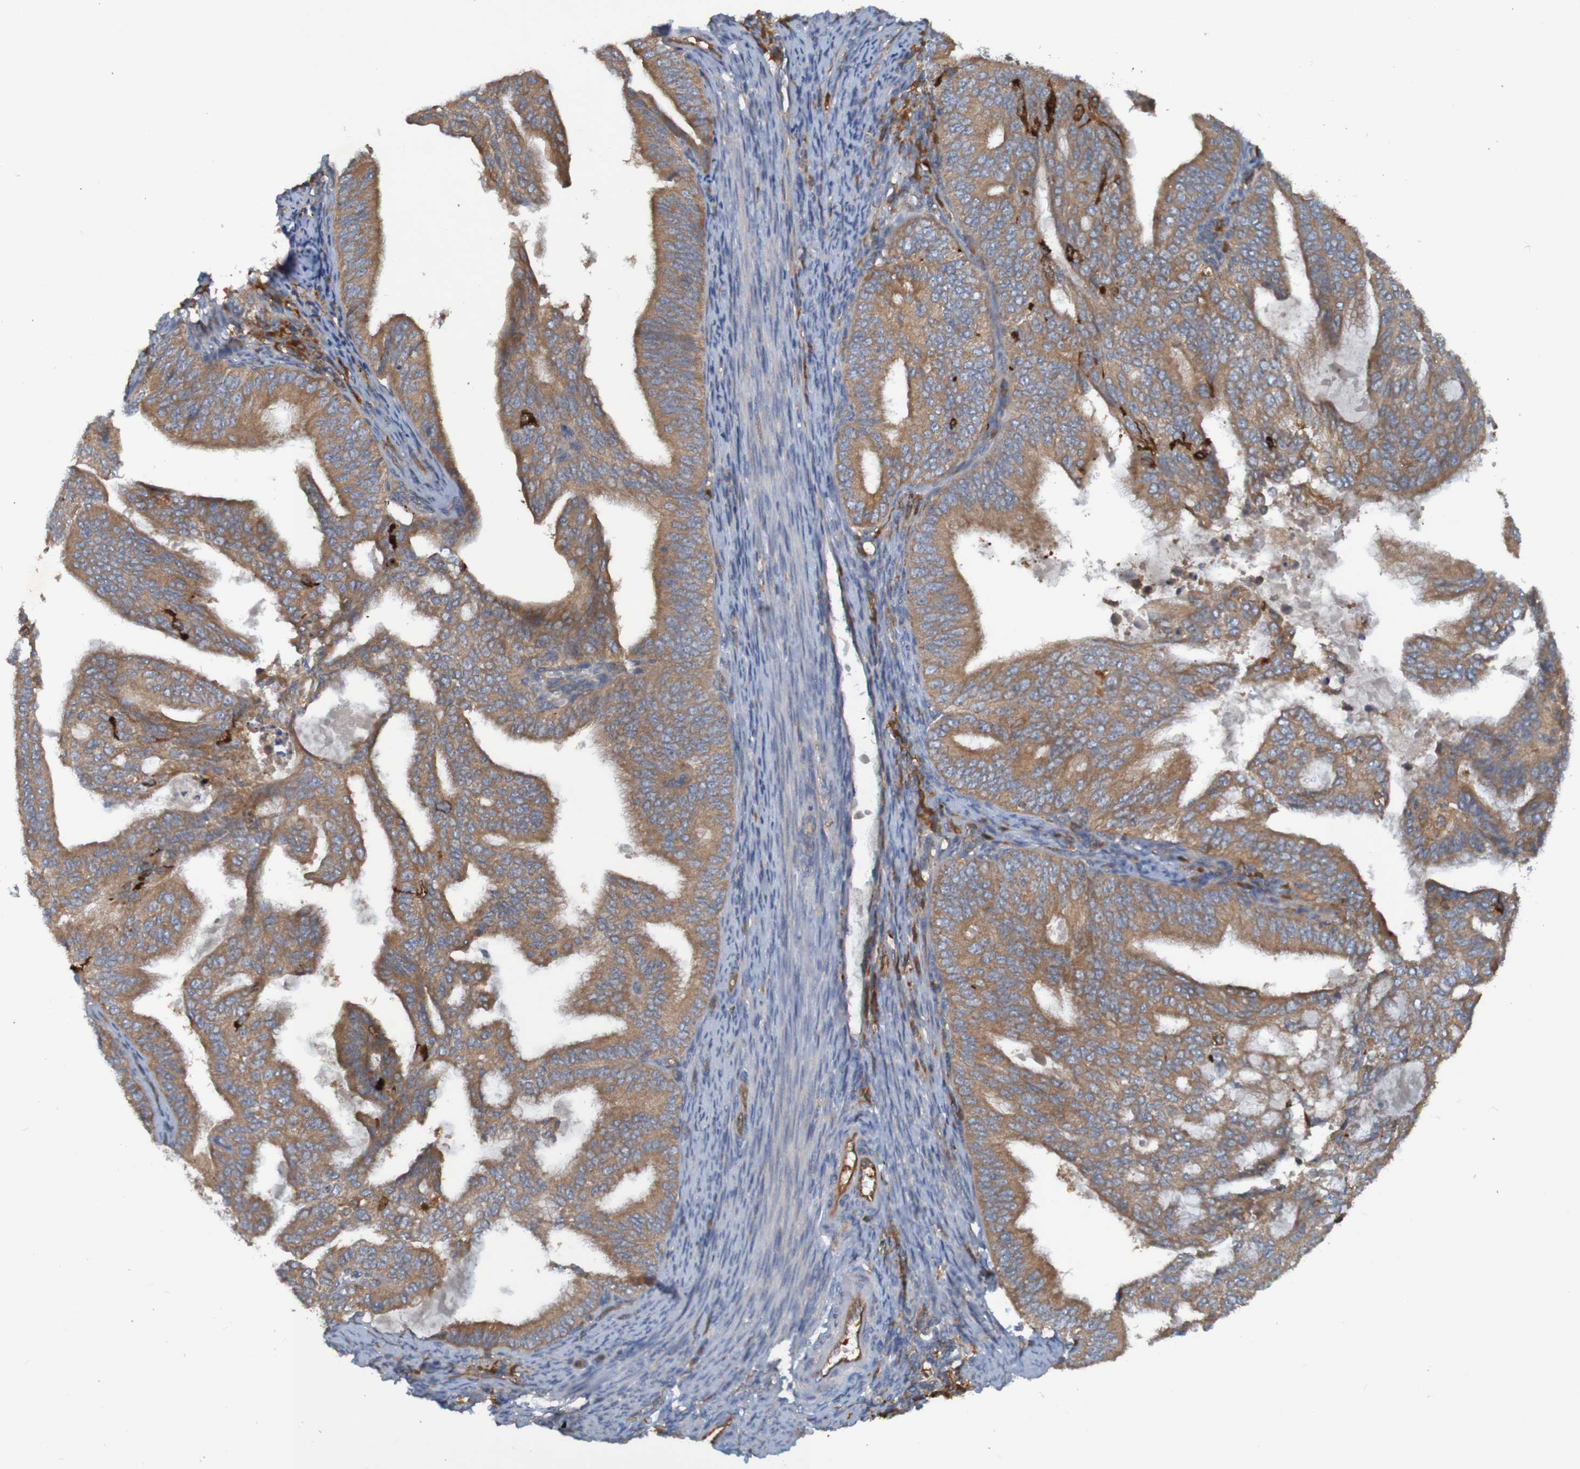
{"staining": {"intensity": "moderate", "quantity": ">75%", "location": "cytoplasmic/membranous"}, "tissue": "endometrial cancer", "cell_type": "Tumor cells", "image_type": "cancer", "snomed": [{"axis": "morphology", "description": "Adenocarcinoma, NOS"}, {"axis": "topography", "description": "Endometrium"}], "caption": "Protein staining by immunohistochemistry shows moderate cytoplasmic/membranous expression in about >75% of tumor cells in endometrial adenocarcinoma.", "gene": "DNAJC4", "patient": {"sex": "female", "age": 58}}